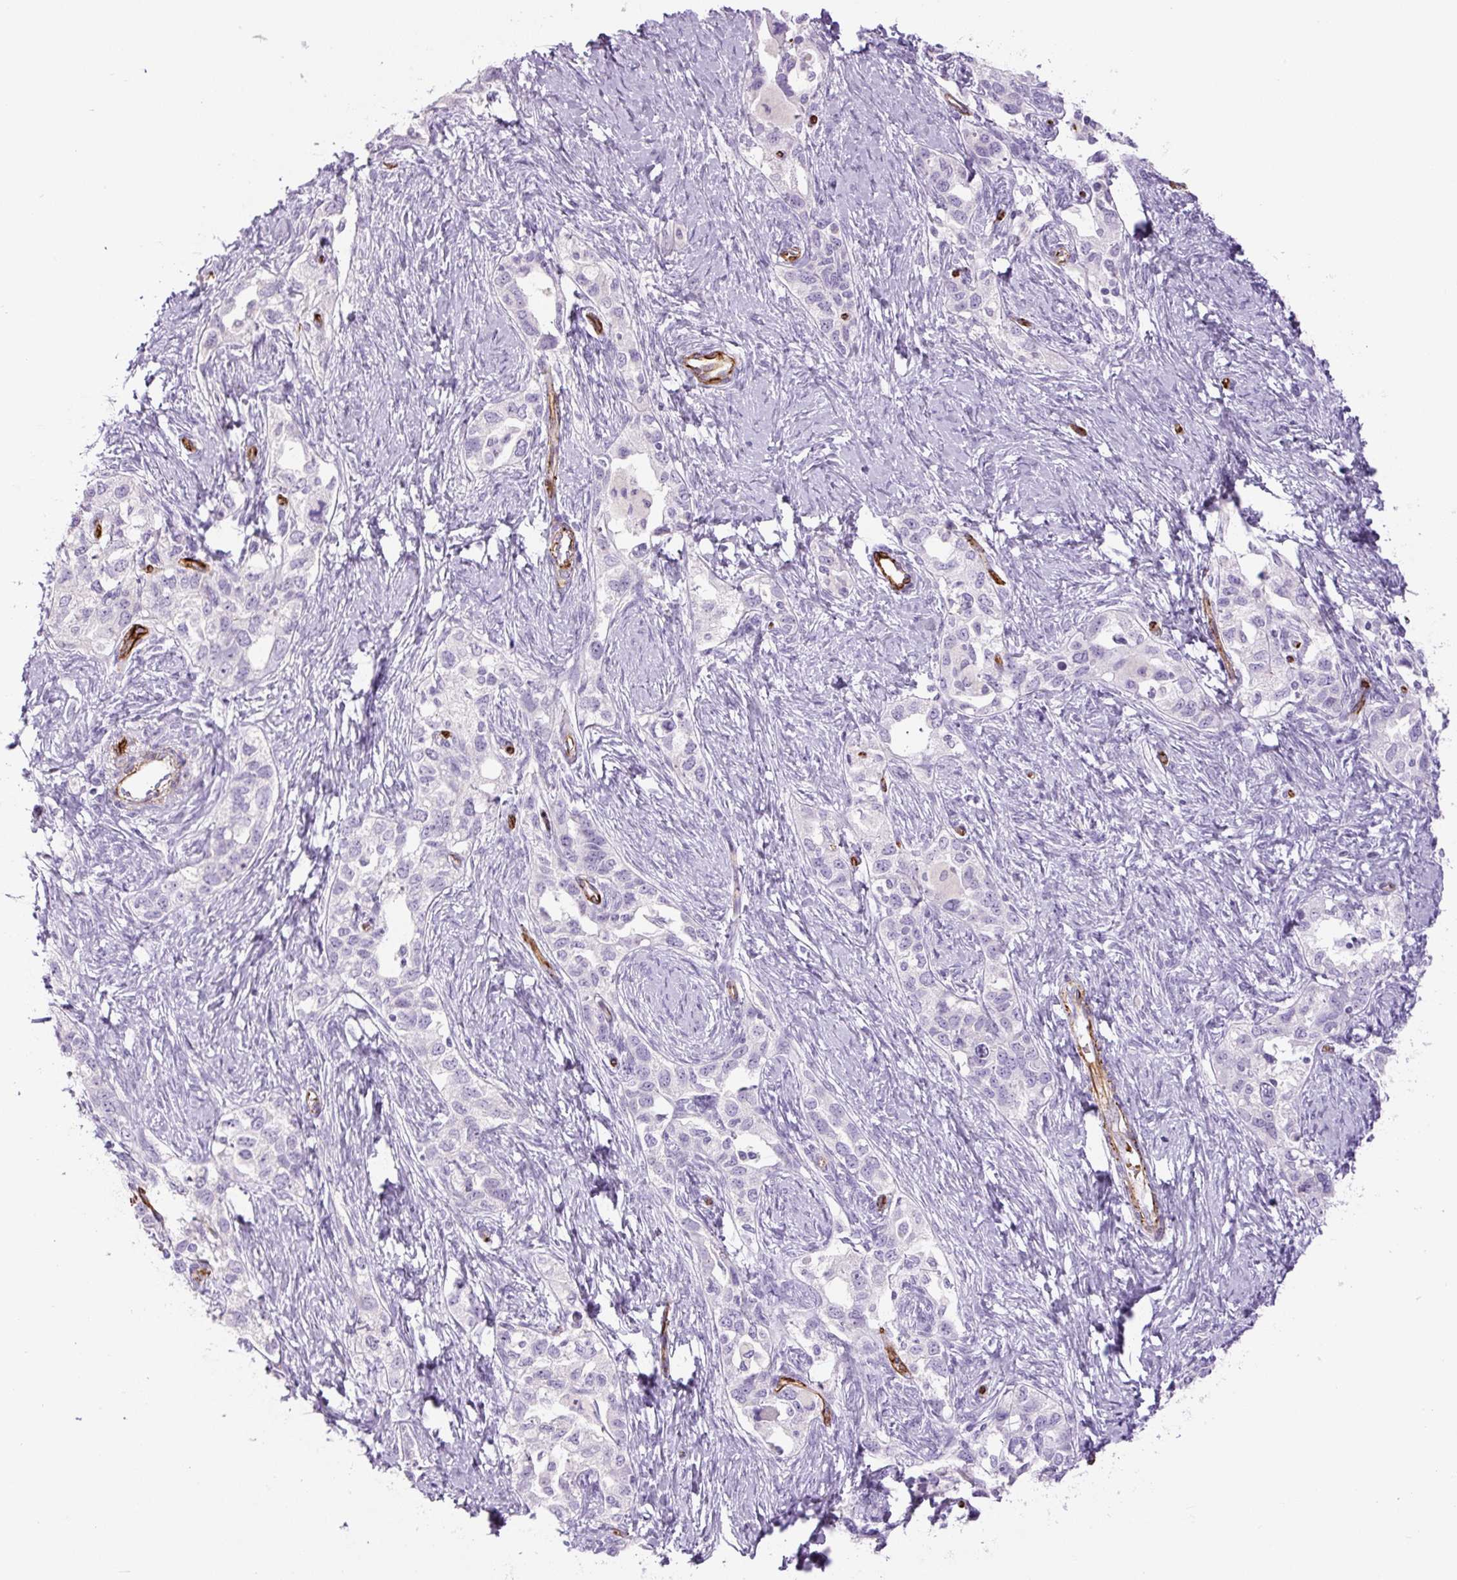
{"staining": {"intensity": "negative", "quantity": "none", "location": "none"}, "tissue": "ovarian cancer", "cell_type": "Tumor cells", "image_type": "cancer", "snomed": [{"axis": "morphology", "description": "Carcinoma, NOS"}, {"axis": "morphology", "description": "Cystadenocarcinoma, serous, NOS"}, {"axis": "topography", "description": "Ovary"}], "caption": "Immunohistochemical staining of human ovarian cancer reveals no significant staining in tumor cells.", "gene": "NES", "patient": {"sex": "female", "age": 69}}